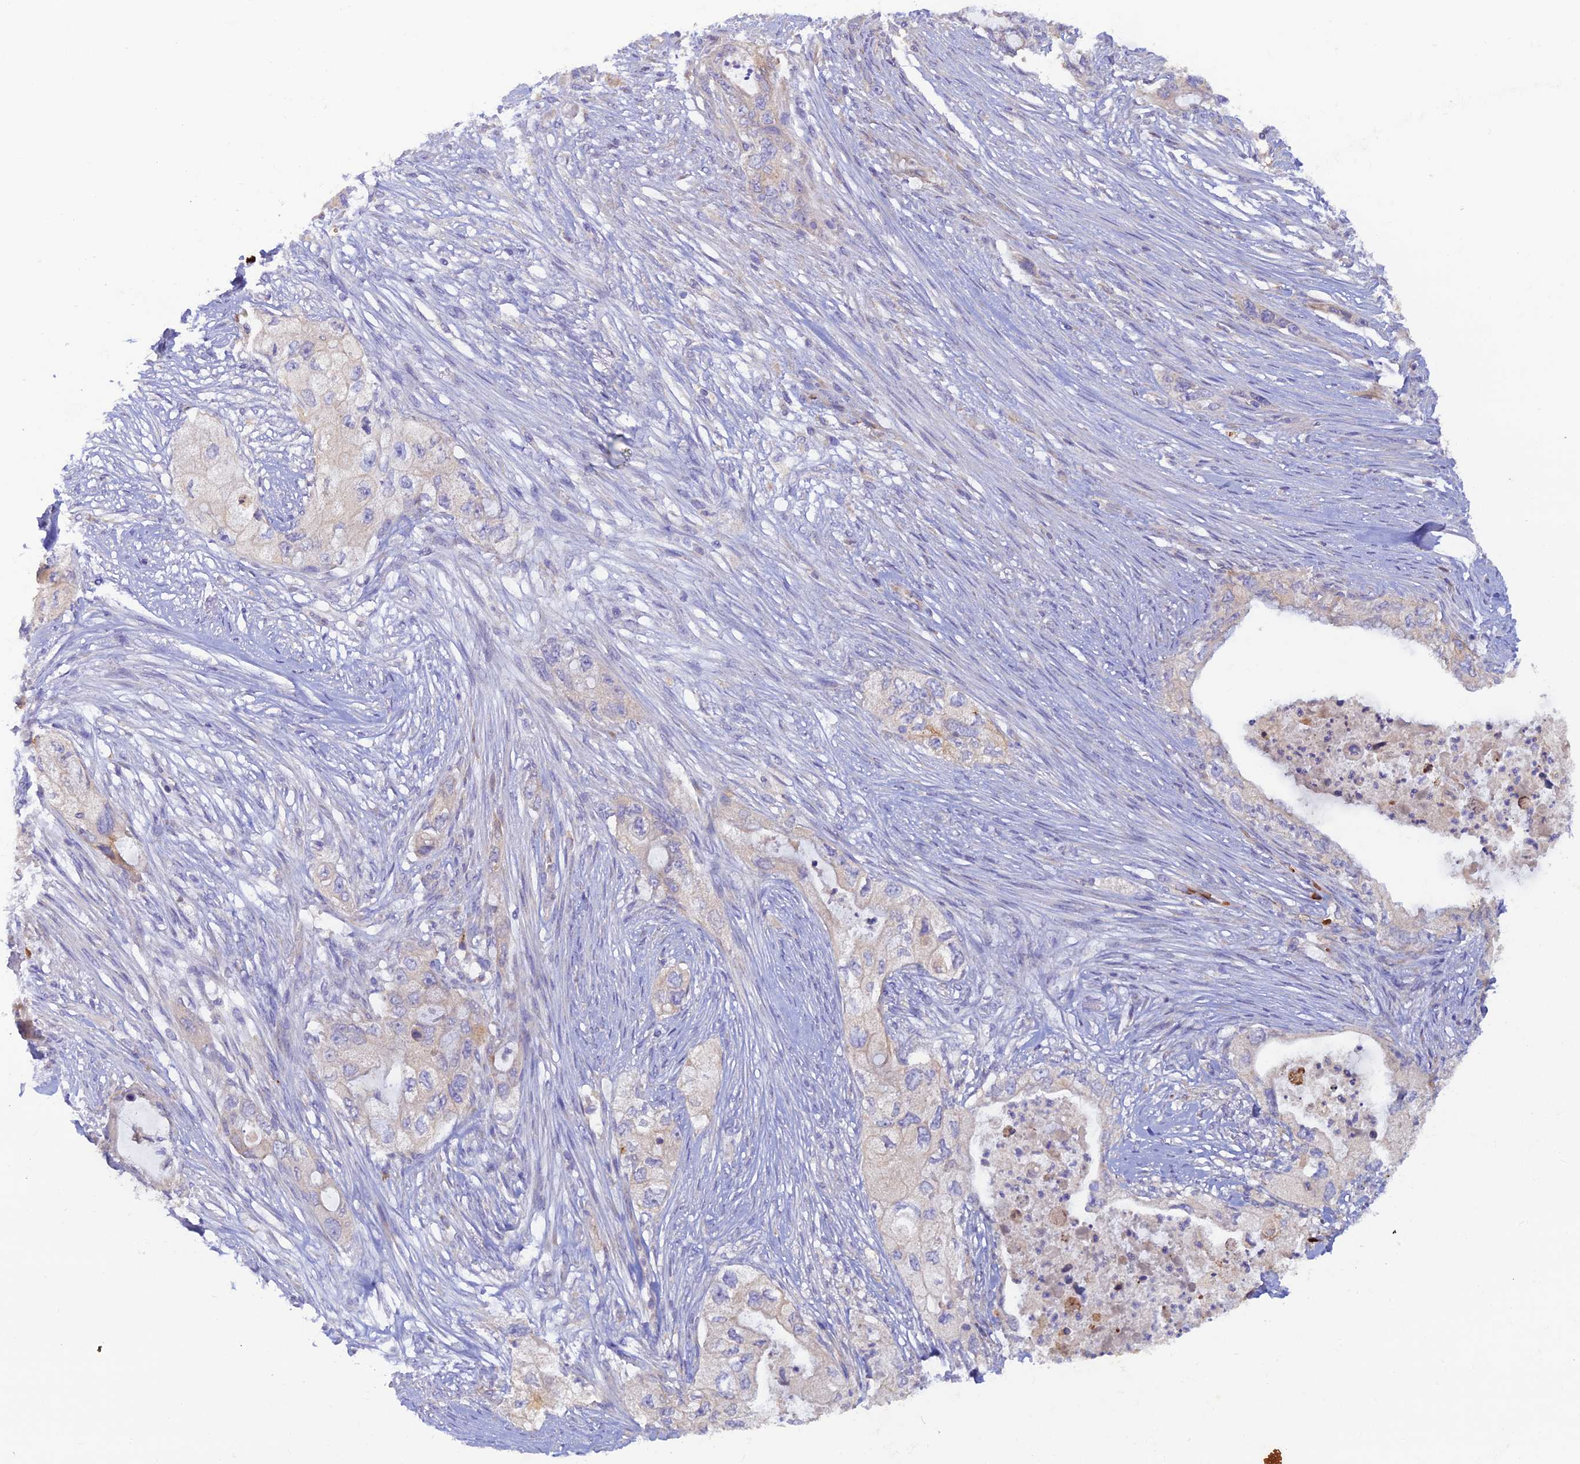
{"staining": {"intensity": "moderate", "quantity": "<25%", "location": "cytoplasmic/membranous"}, "tissue": "pancreatic cancer", "cell_type": "Tumor cells", "image_type": "cancer", "snomed": [{"axis": "morphology", "description": "Adenocarcinoma, NOS"}, {"axis": "topography", "description": "Pancreas"}], "caption": "Tumor cells show moderate cytoplasmic/membranous staining in approximately <25% of cells in pancreatic cancer (adenocarcinoma).", "gene": "GMCL1", "patient": {"sex": "female", "age": 73}}